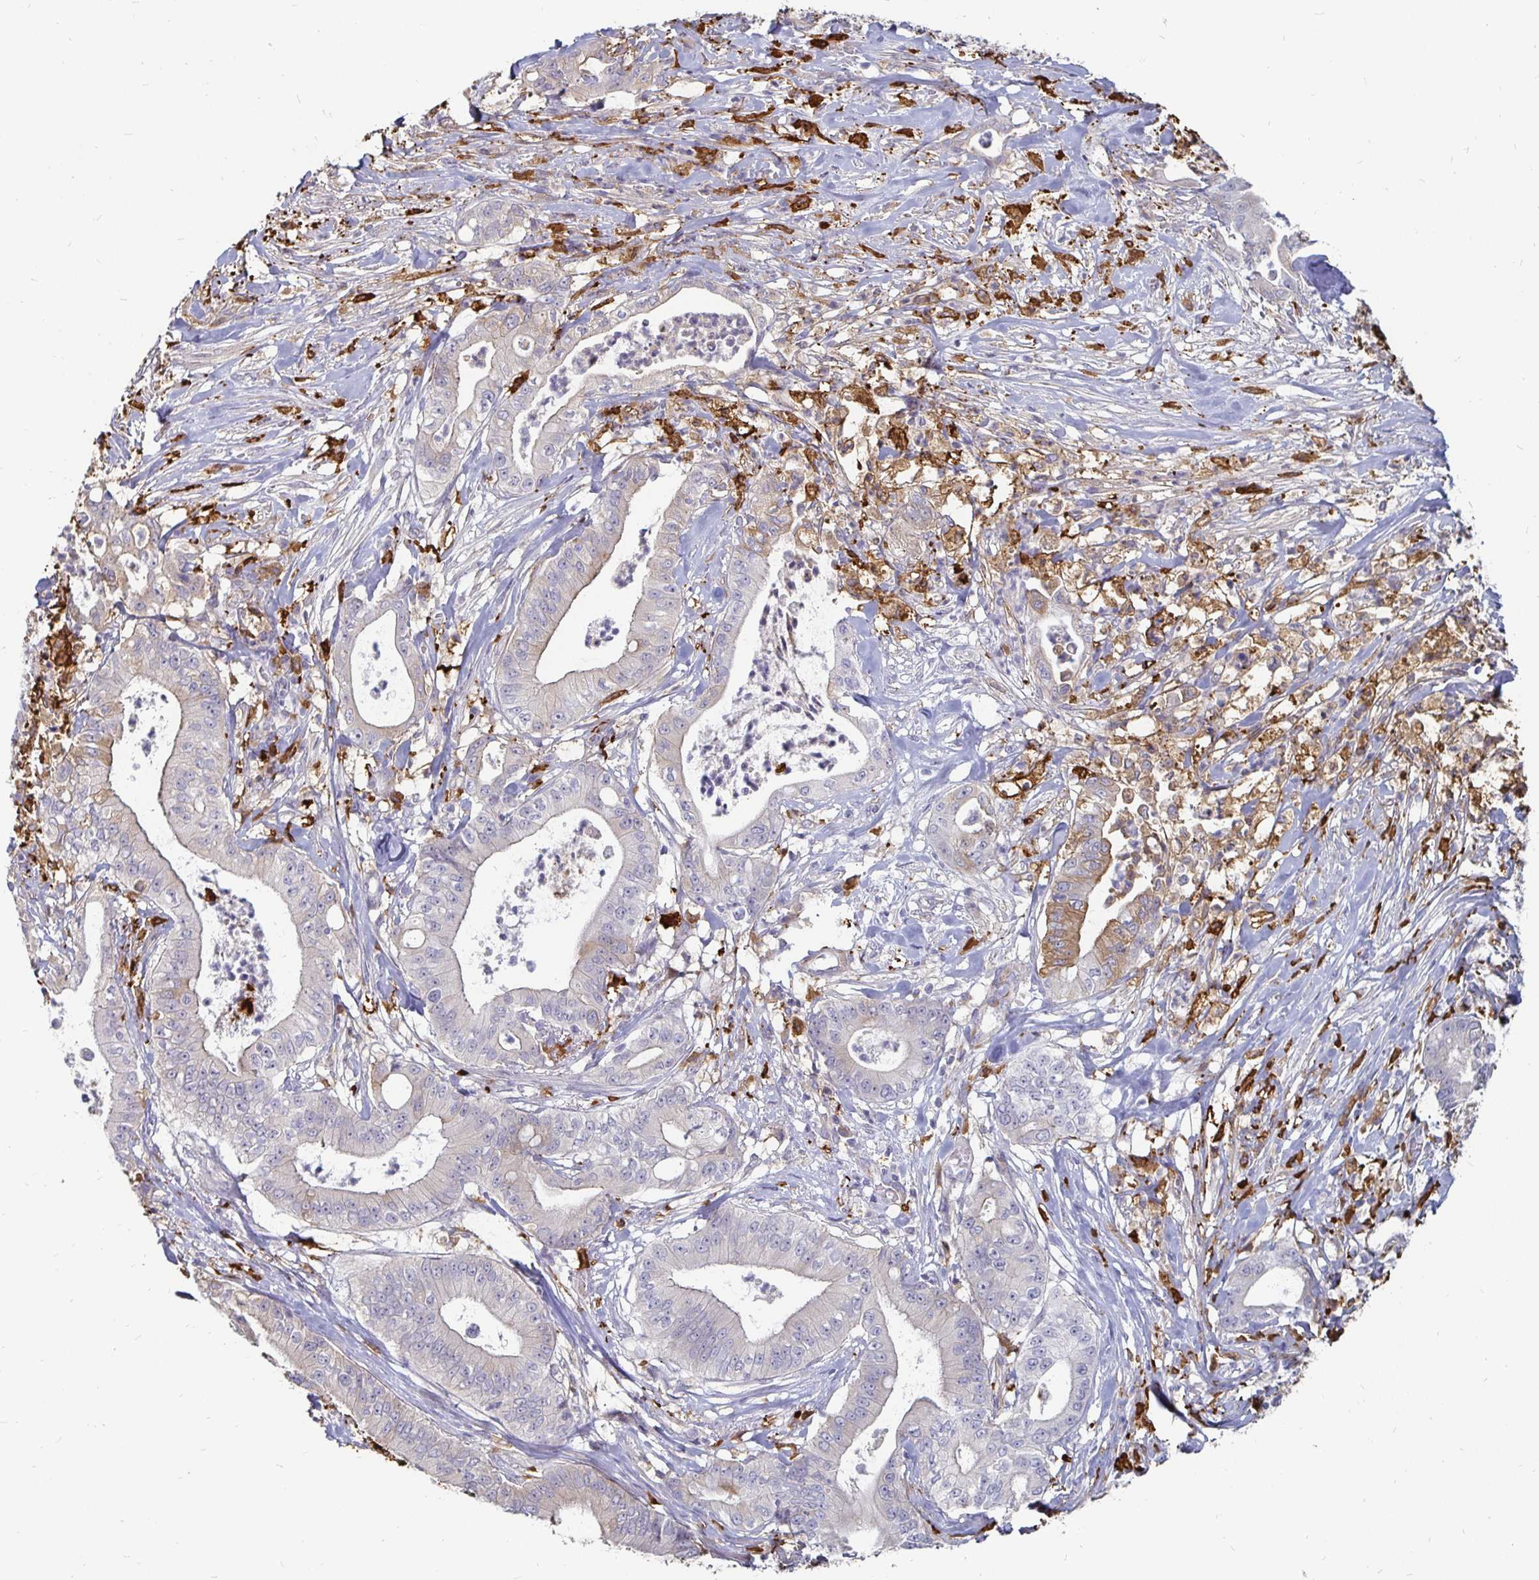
{"staining": {"intensity": "moderate", "quantity": "<25%", "location": "cytoplasmic/membranous"}, "tissue": "pancreatic cancer", "cell_type": "Tumor cells", "image_type": "cancer", "snomed": [{"axis": "morphology", "description": "Adenocarcinoma, NOS"}, {"axis": "topography", "description": "Pancreas"}], "caption": "The photomicrograph displays immunohistochemical staining of pancreatic cancer (adenocarcinoma). There is moderate cytoplasmic/membranous positivity is present in about <25% of tumor cells.", "gene": "CCDC85A", "patient": {"sex": "male", "age": 71}}